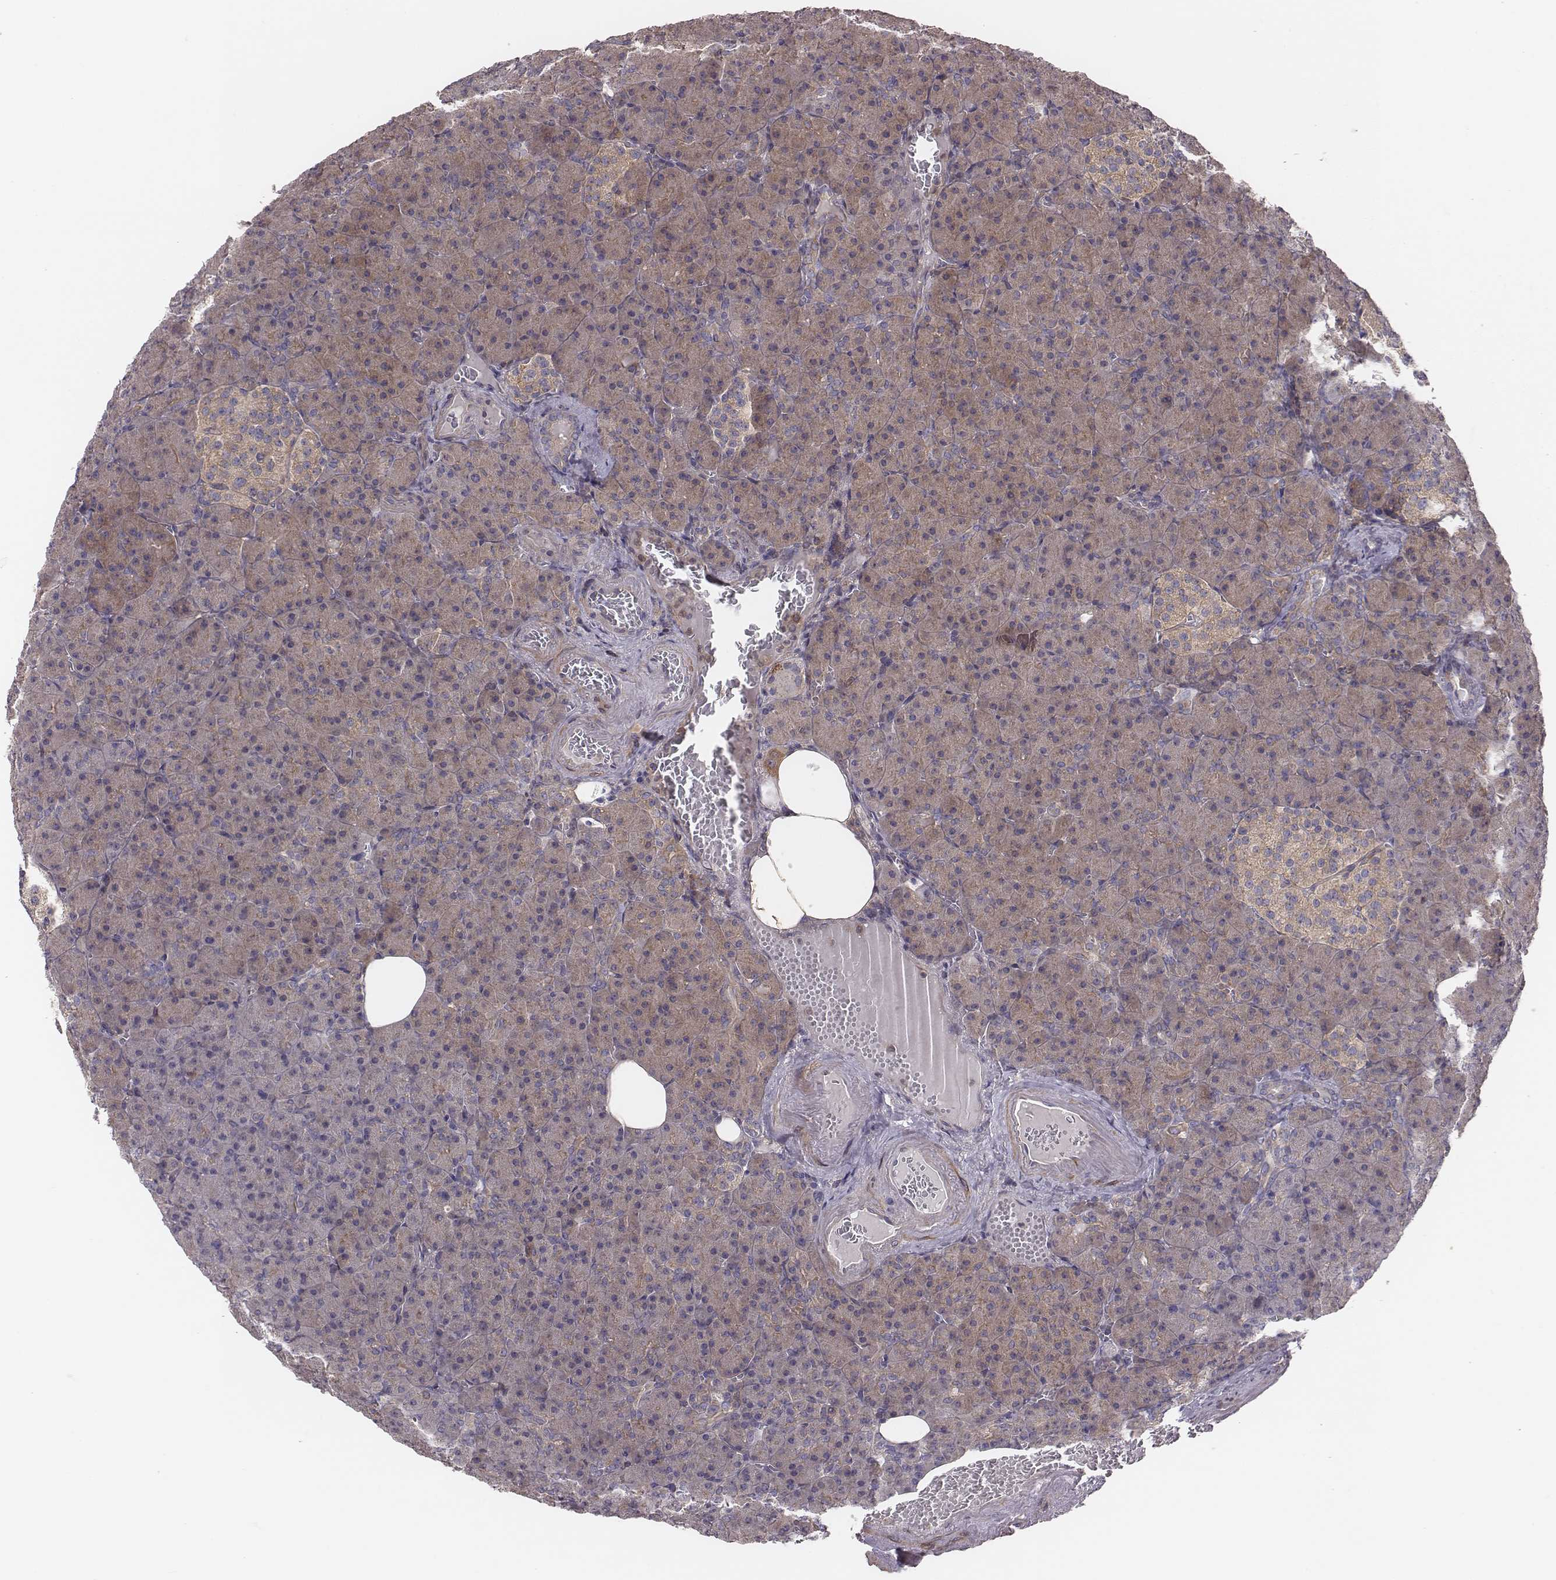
{"staining": {"intensity": "moderate", "quantity": ">75%", "location": "cytoplasmic/membranous"}, "tissue": "pancreas", "cell_type": "Exocrine glandular cells", "image_type": "normal", "snomed": [{"axis": "morphology", "description": "Normal tissue, NOS"}, {"axis": "topography", "description": "Pancreas"}], "caption": "Pancreas stained with a brown dye shows moderate cytoplasmic/membranous positive positivity in about >75% of exocrine glandular cells.", "gene": "CAD", "patient": {"sex": "female", "age": 74}}